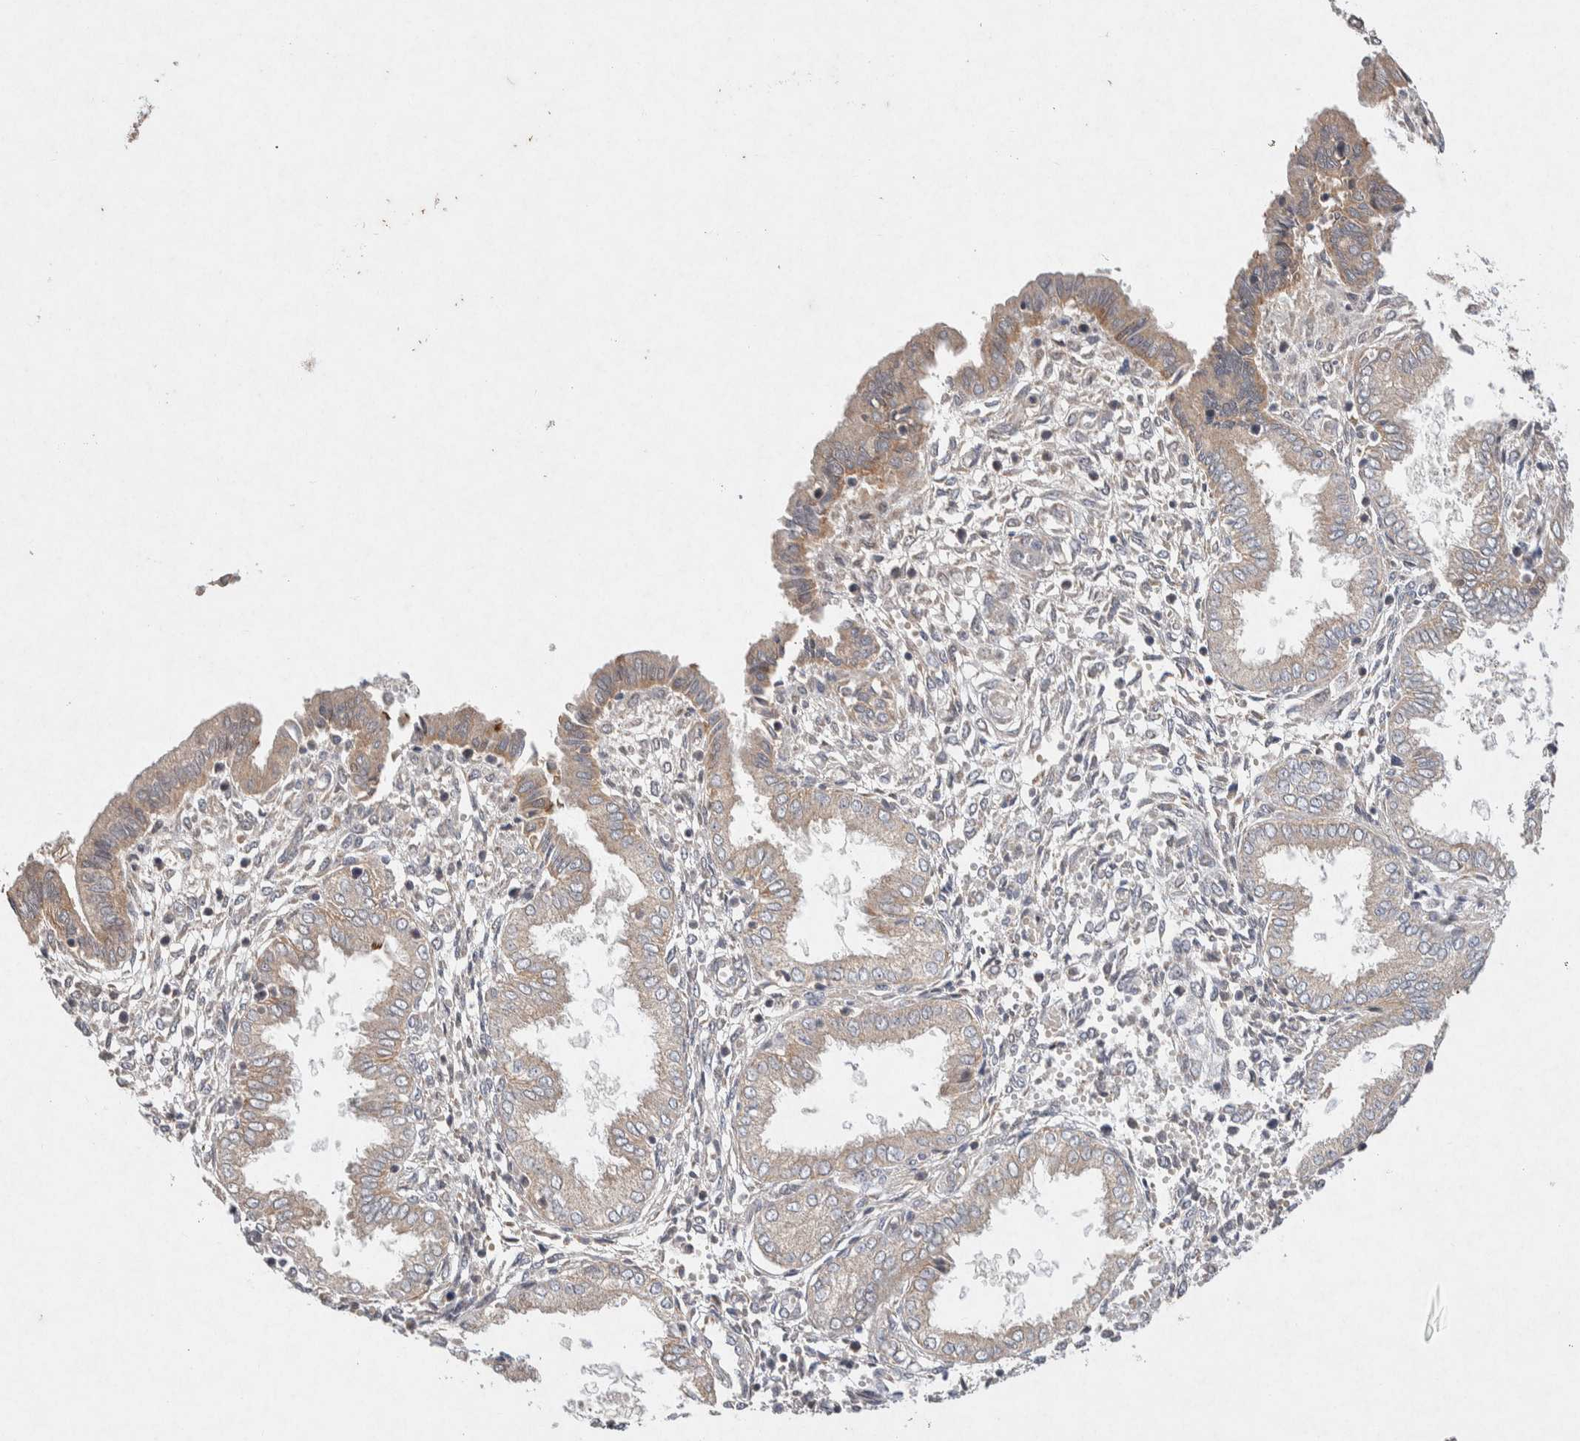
{"staining": {"intensity": "negative", "quantity": "none", "location": "none"}, "tissue": "endometrium", "cell_type": "Cells in endometrial stroma", "image_type": "normal", "snomed": [{"axis": "morphology", "description": "Normal tissue, NOS"}, {"axis": "topography", "description": "Endometrium"}], "caption": "High power microscopy micrograph of an immunohistochemistry (IHC) photomicrograph of unremarkable endometrium, revealing no significant positivity in cells in endometrial stroma.", "gene": "CMTM4", "patient": {"sex": "female", "age": 33}}